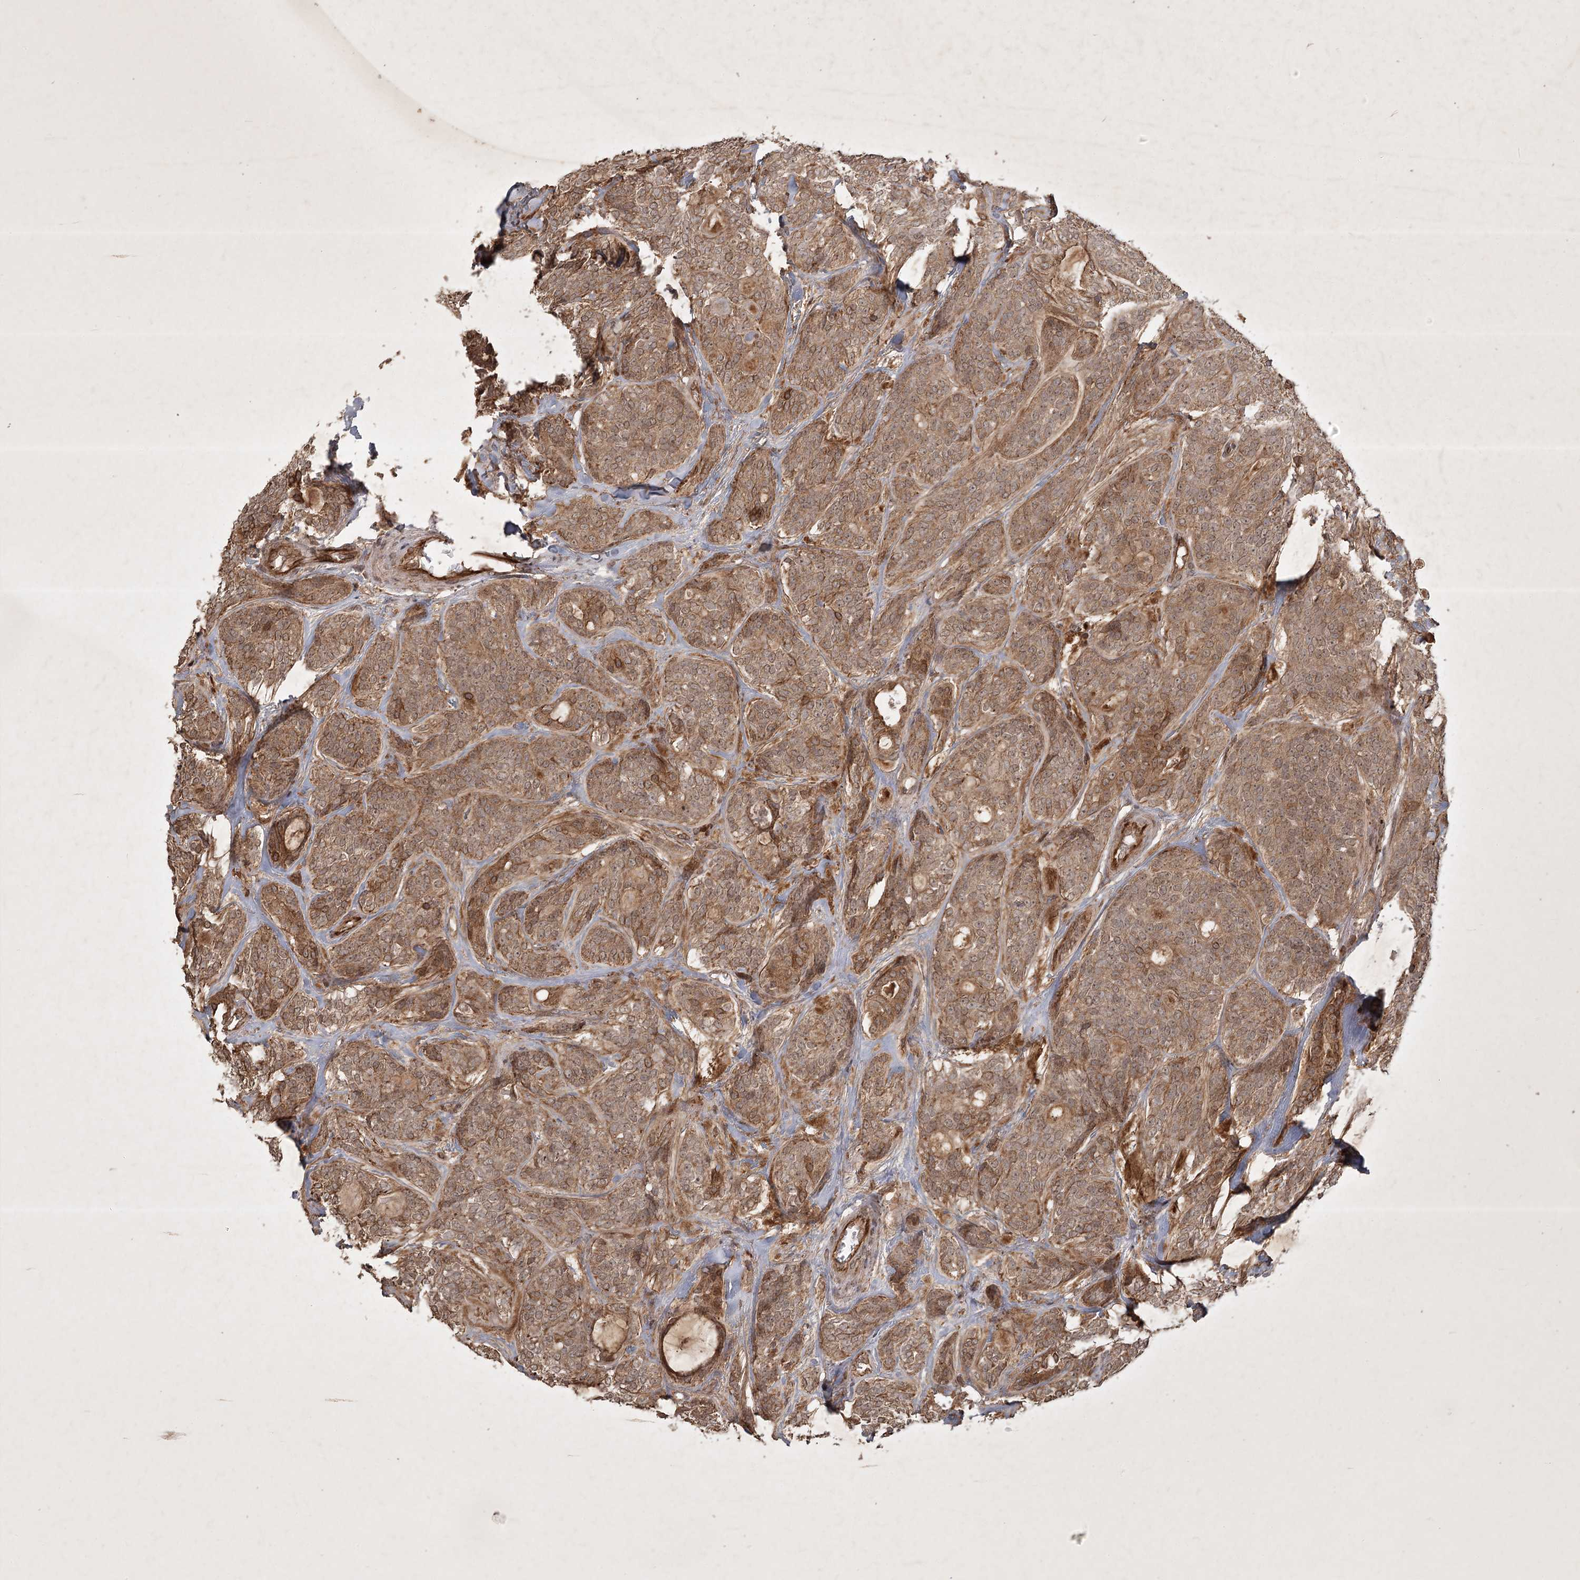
{"staining": {"intensity": "moderate", "quantity": ">75%", "location": "cytoplasmic/membranous"}, "tissue": "head and neck cancer", "cell_type": "Tumor cells", "image_type": "cancer", "snomed": [{"axis": "morphology", "description": "Adenocarcinoma, NOS"}, {"axis": "topography", "description": "Head-Neck"}], "caption": "The photomicrograph displays staining of head and neck adenocarcinoma, revealing moderate cytoplasmic/membranous protein expression (brown color) within tumor cells.", "gene": "ARL13A", "patient": {"sex": "male", "age": 66}}